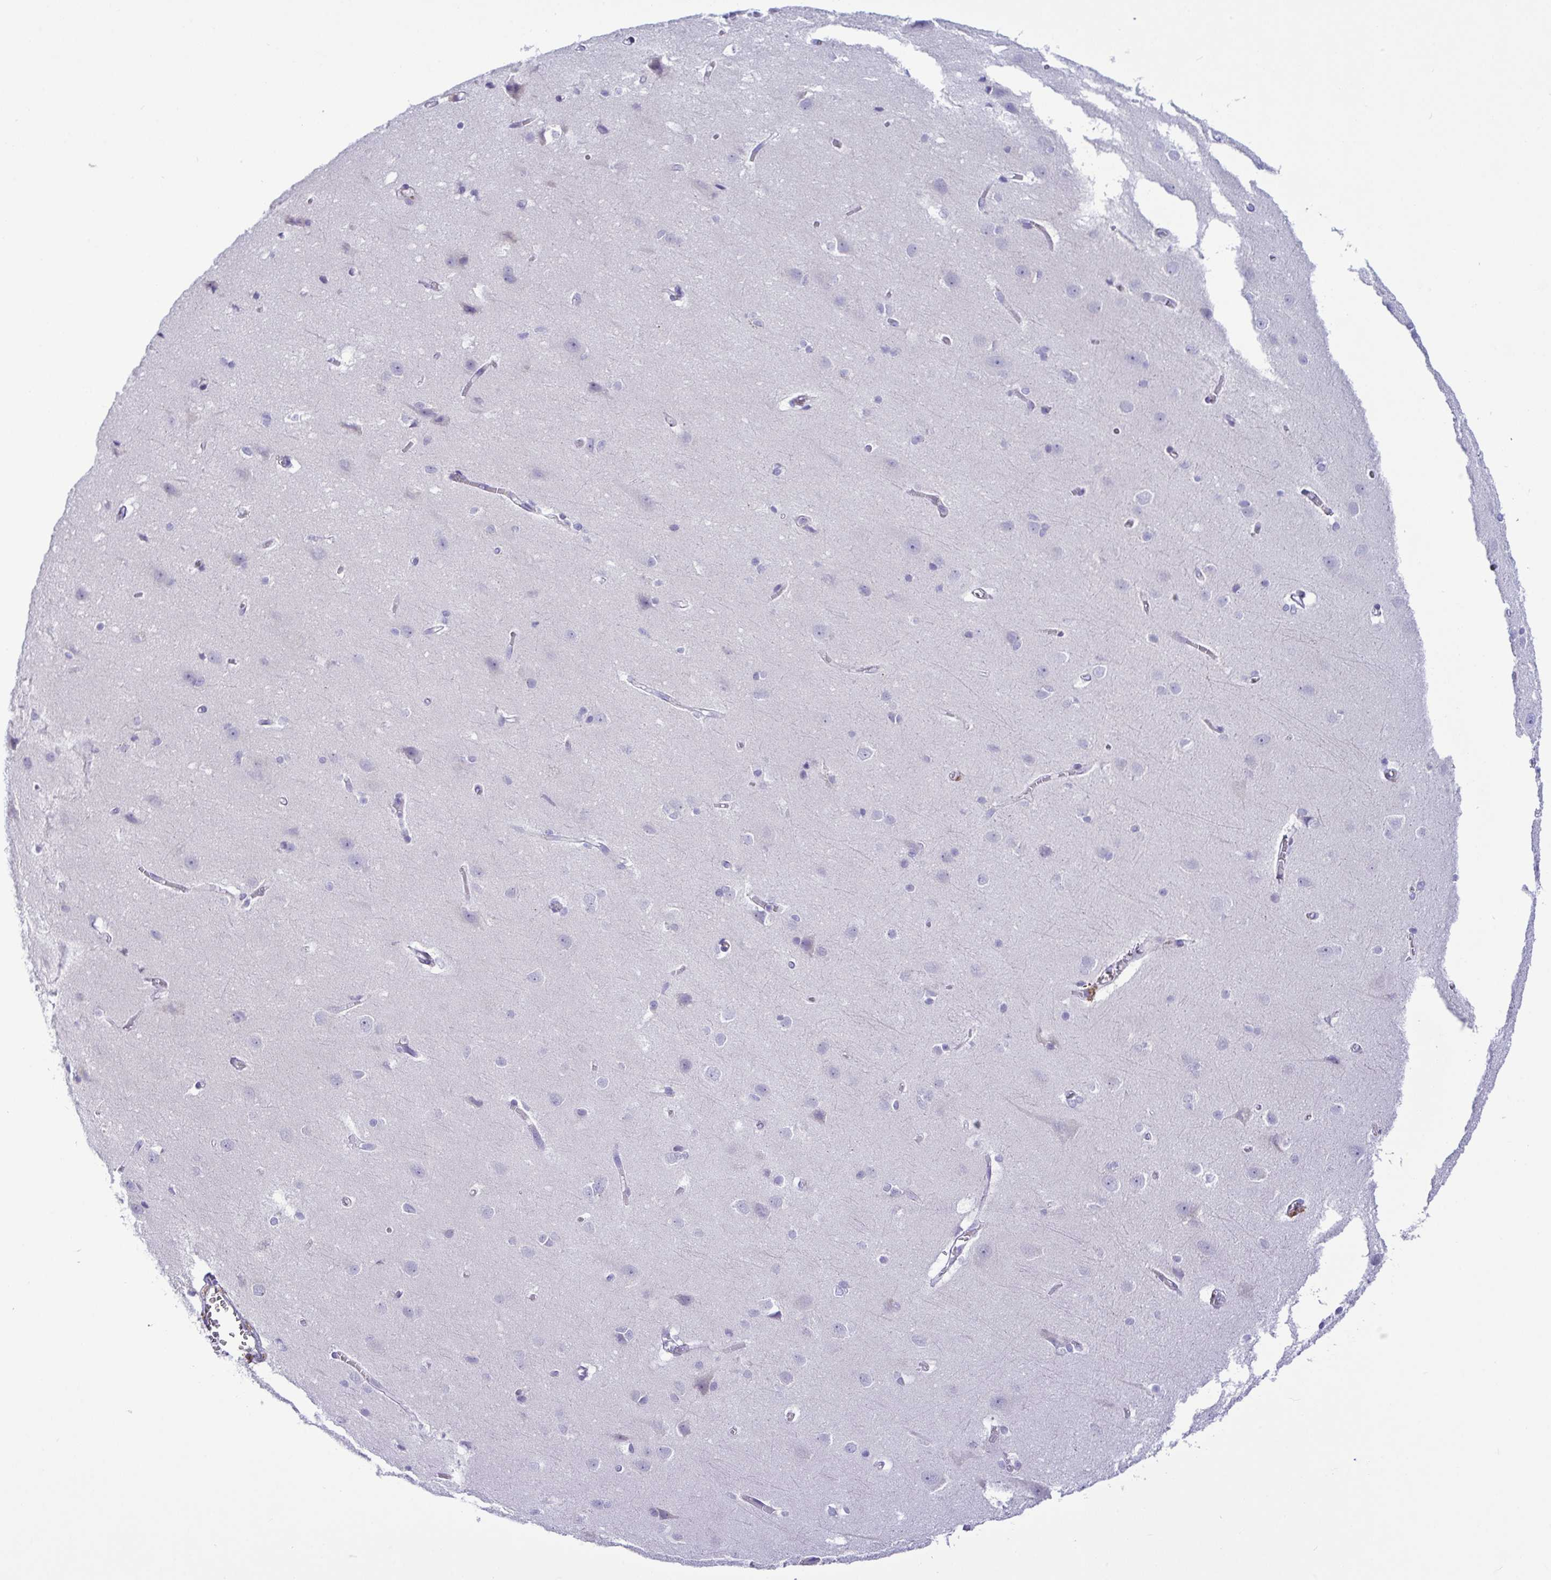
{"staining": {"intensity": "negative", "quantity": "none", "location": "none"}, "tissue": "cerebral cortex", "cell_type": "Endothelial cells", "image_type": "normal", "snomed": [{"axis": "morphology", "description": "Normal tissue, NOS"}, {"axis": "topography", "description": "Cerebral cortex"}], "caption": "This is a micrograph of immunohistochemistry (IHC) staining of normal cerebral cortex, which shows no positivity in endothelial cells. The staining is performed using DAB (3,3'-diaminobenzidine) brown chromogen with nuclei counter-stained in using hematoxylin.", "gene": "FAM86B1", "patient": {"sex": "male", "age": 37}}